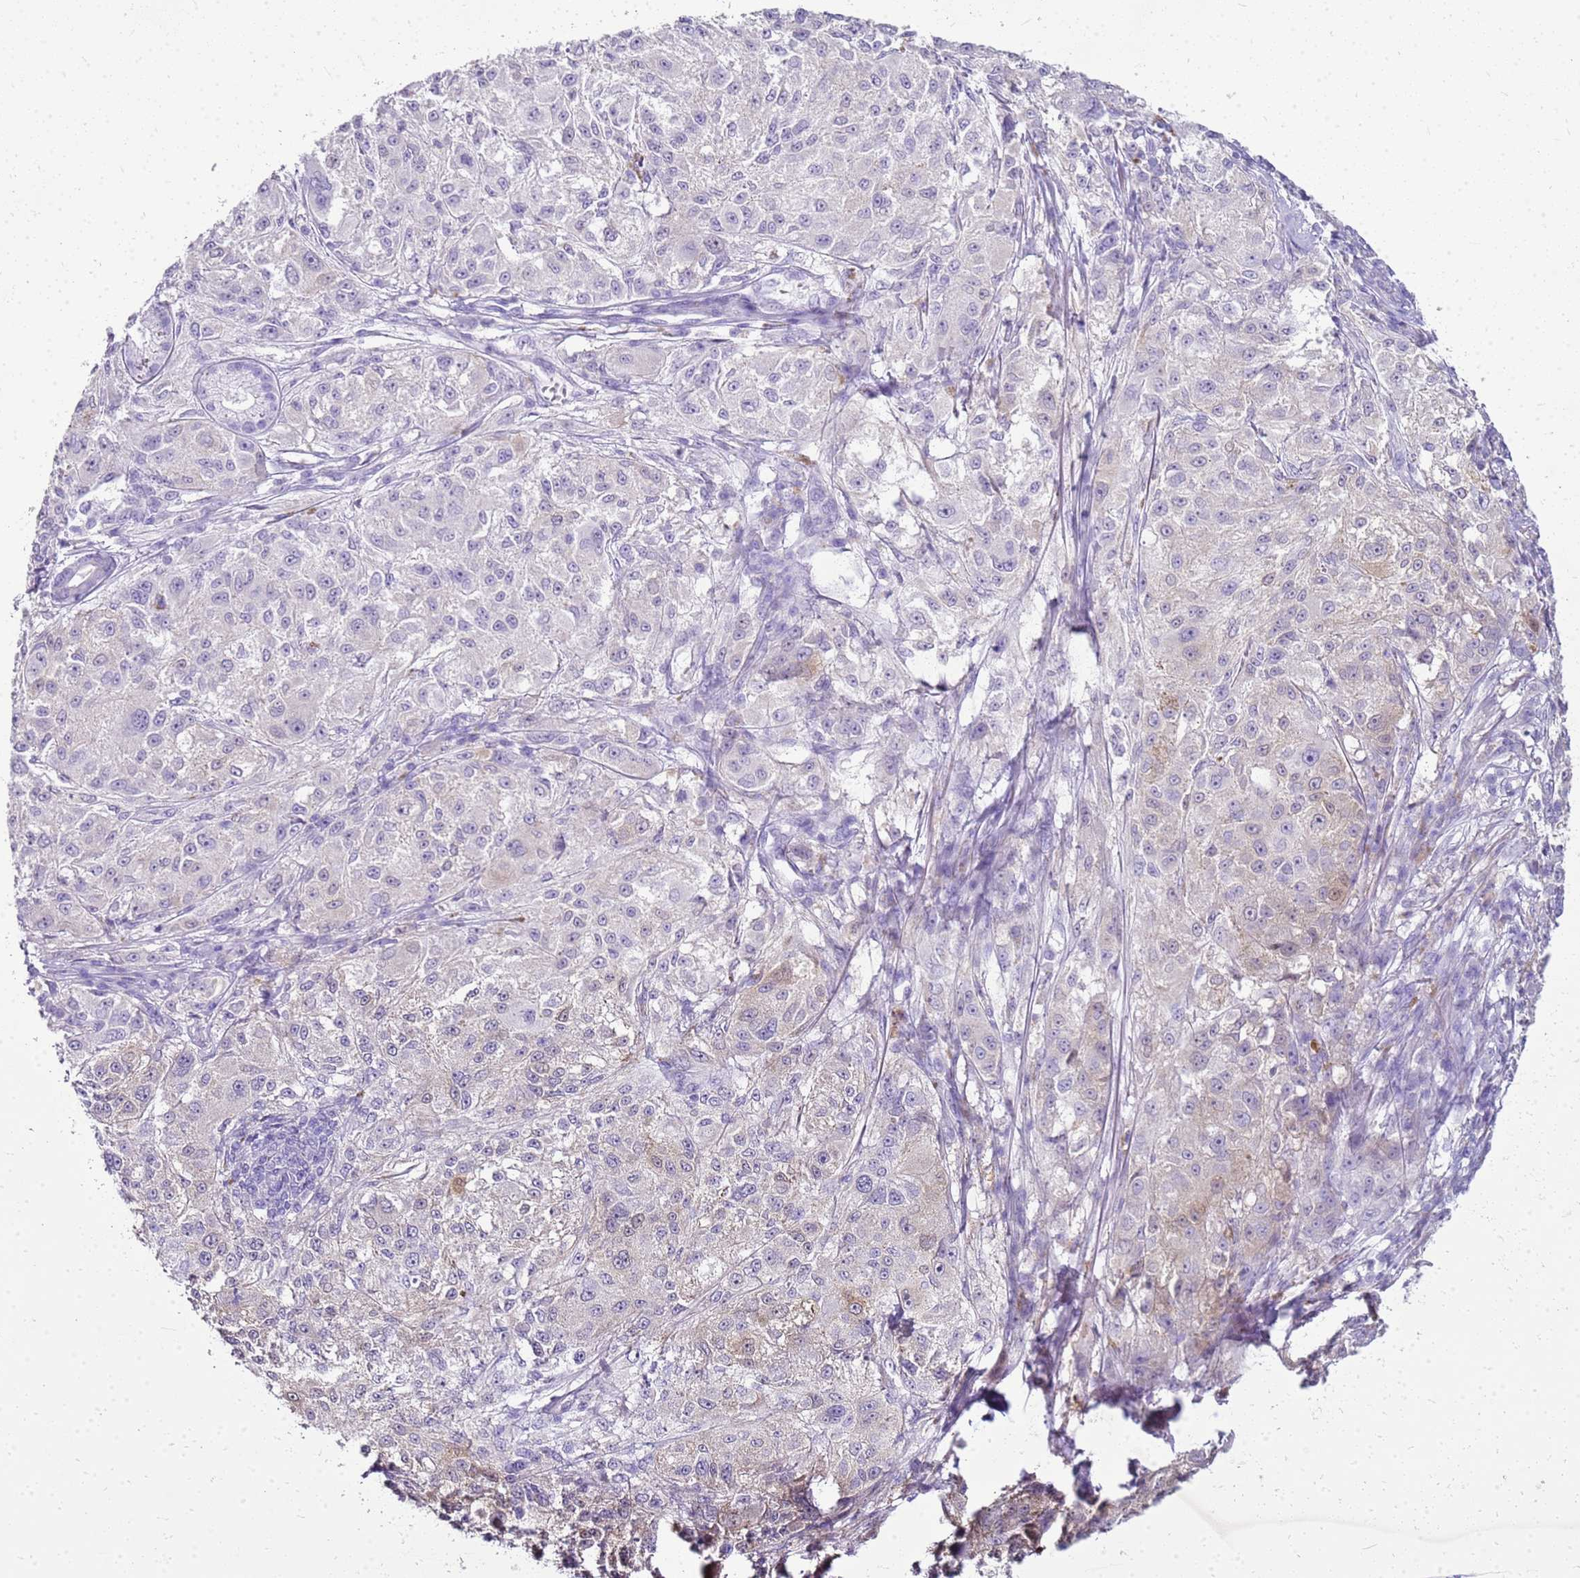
{"staining": {"intensity": "negative", "quantity": "none", "location": "none"}, "tissue": "melanoma", "cell_type": "Tumor cells", "image_type": "cancer", "snomed": [{"axis": "morphology", "description": "Necrosis, NOS"}, {"axis": "morphology", "description": "Malignant melanoma, NOS"}, {"axis": "topography", "description": "Skin"}], "caption": "This is a photomicrograph of immunohistochemistry (IHC) staining of melanoma, which shows no positivity in tumor cells.", "gene": "SULT1E1", "patient": {"sex": "female", "age": 87}}